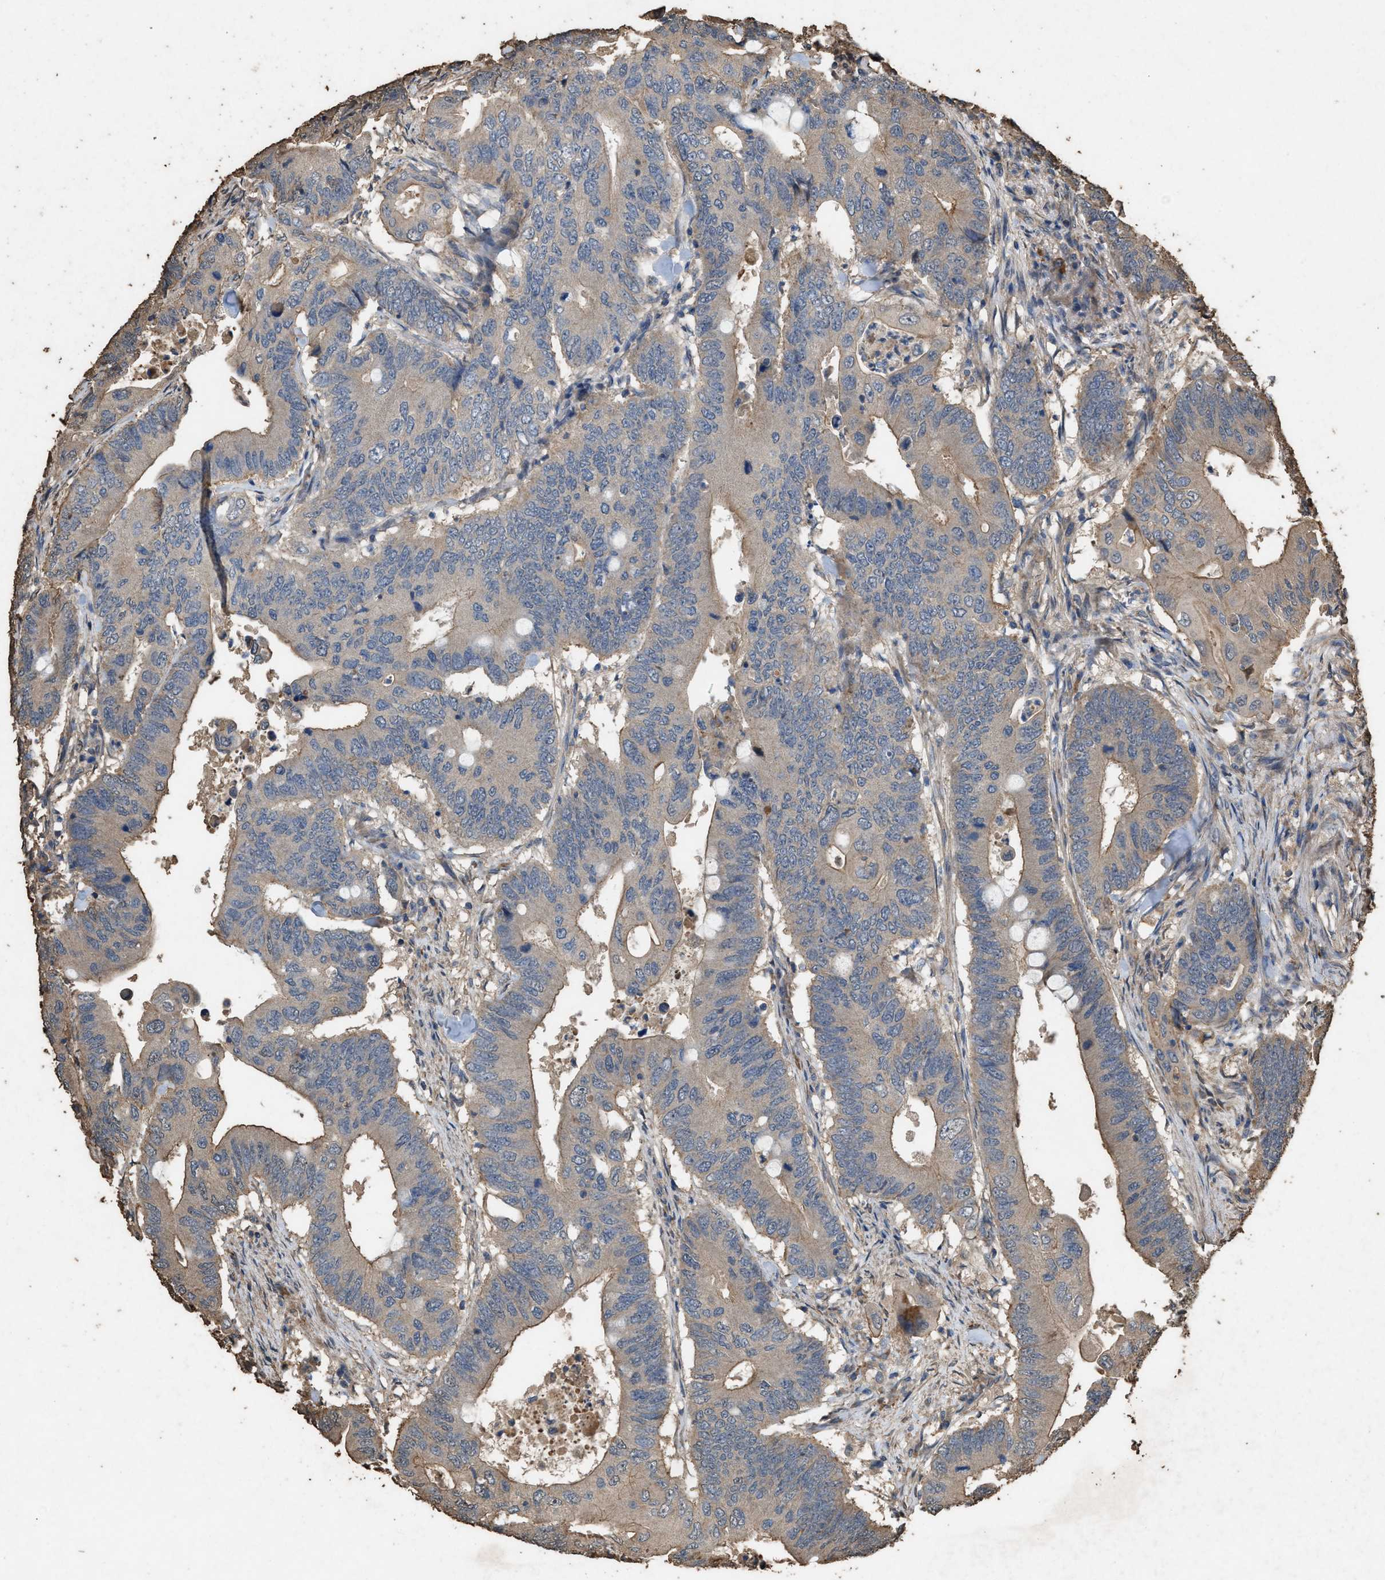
{"staining": {"intensity": "weak", "quantity": "25%-75%", "location": "cytoplasmic/membranous"}, "tissue": "colorectal cancer", "cell_type": "Tumor cells", "image_type": "cancer", "snomed": [{"axis": "morphology", "description": "Adenocarcinoma, NOS"}, {"axis": "topography", "description": "Colon"}], "caption": "Tumor cells display low levels of weak cytoplasmic/membranous positivity in approximately 25%-75% of cells in human colorectal adenocarcinoma. (brown staining indicates protein expression, while blue staining denotes nuclei).", "gene": "DCAF7", "patient": {"sex": "male", "age": 71}}